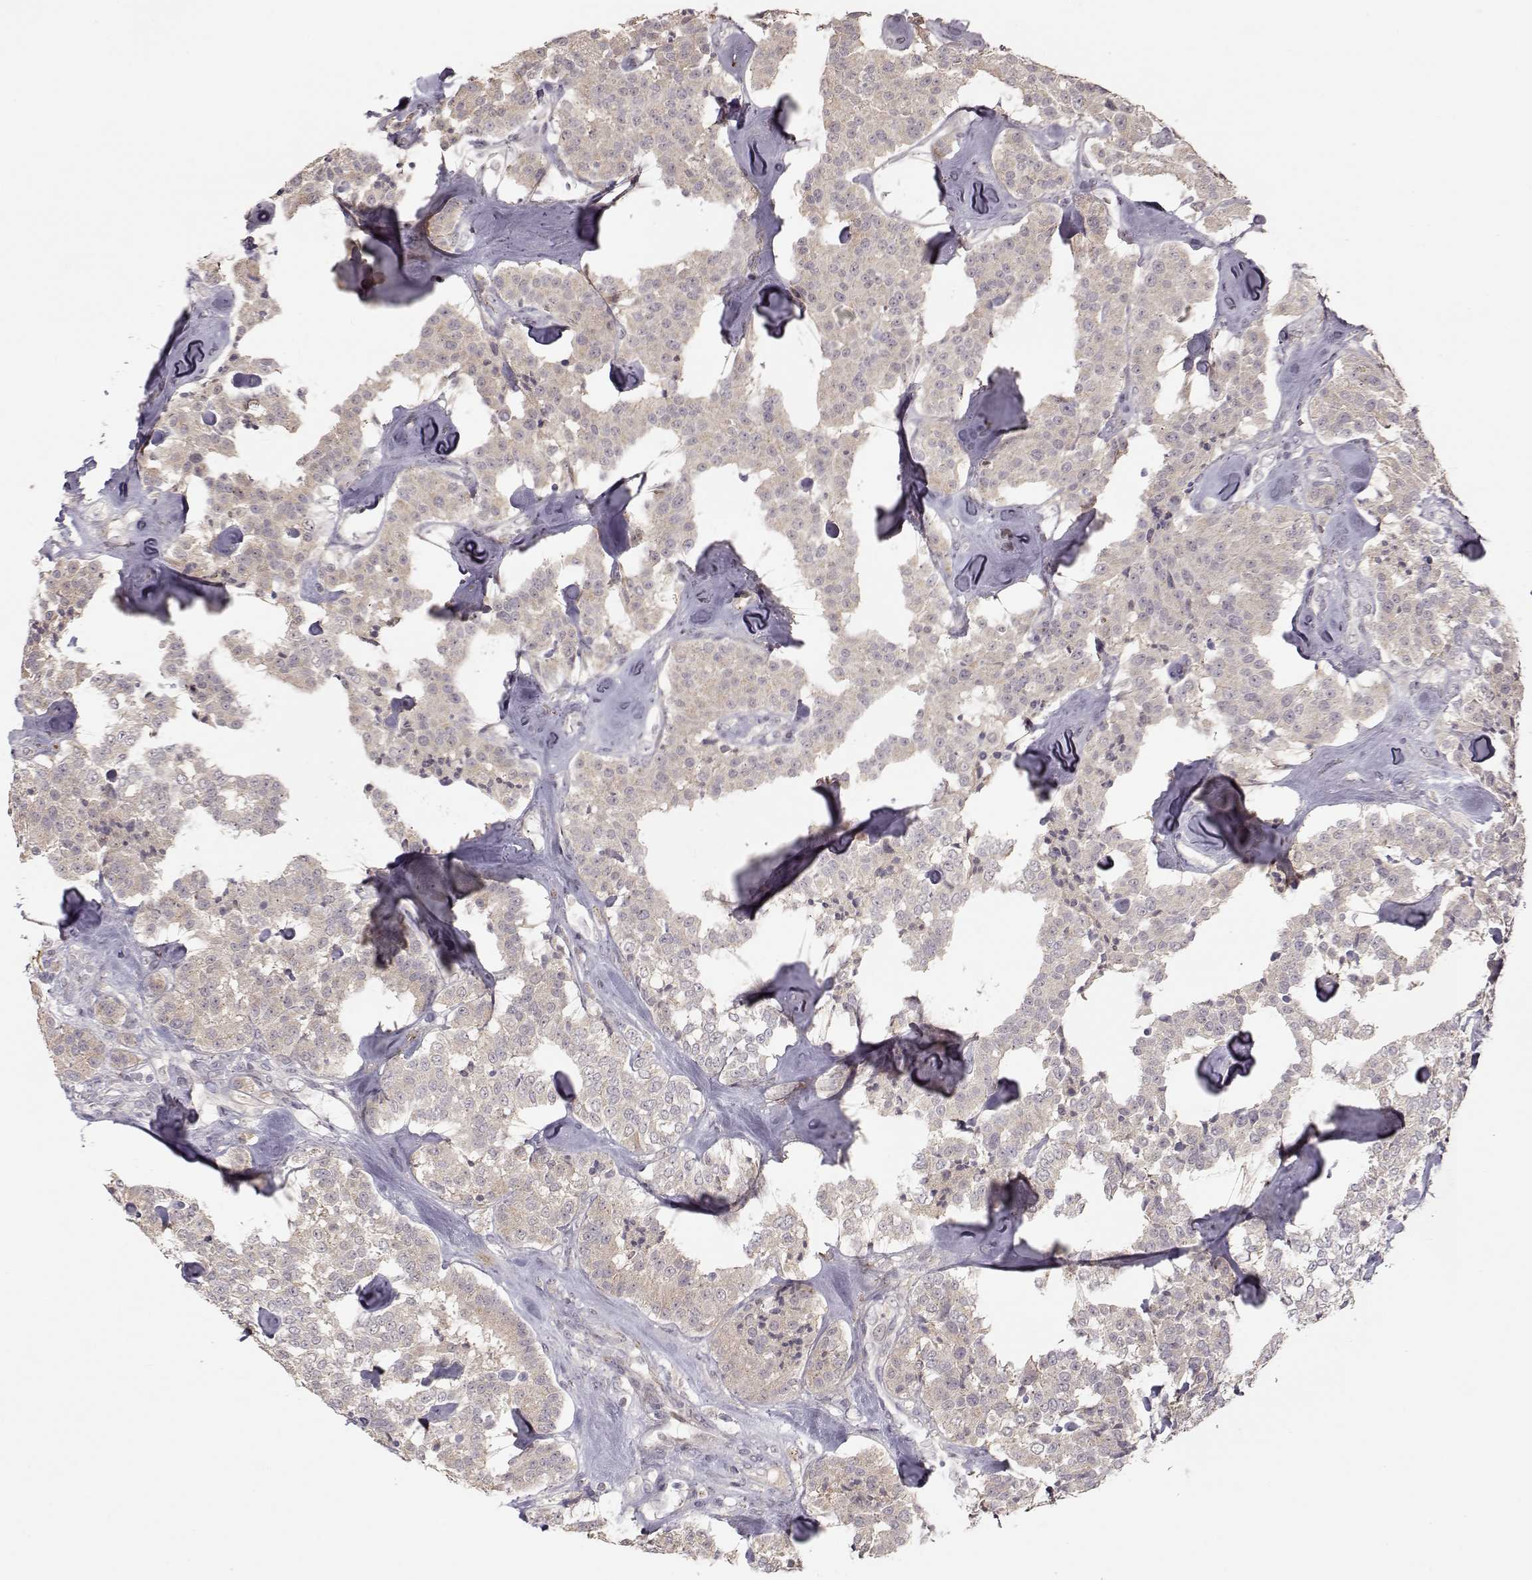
{"staining": {"intensity": "weak", "quantity": "<25%", "location": "cytoplasmic/membranous"}, "tissue": "carcinoid", "cell_type": "Tumor cells", "image_type": "cancer", "snomed": [{"axis": "morphology", "description": "Carcinoid, malignant, NOS"}, {"axis": "topography", "description": "Pancreas"}], "caption": "Carcinoid (malignant) stained for a protein using immunohistochemistry (IHC) displays no positivity tumor cells.", "gene": "PNMT", "patient": {"sex": "male", "age": 41}}